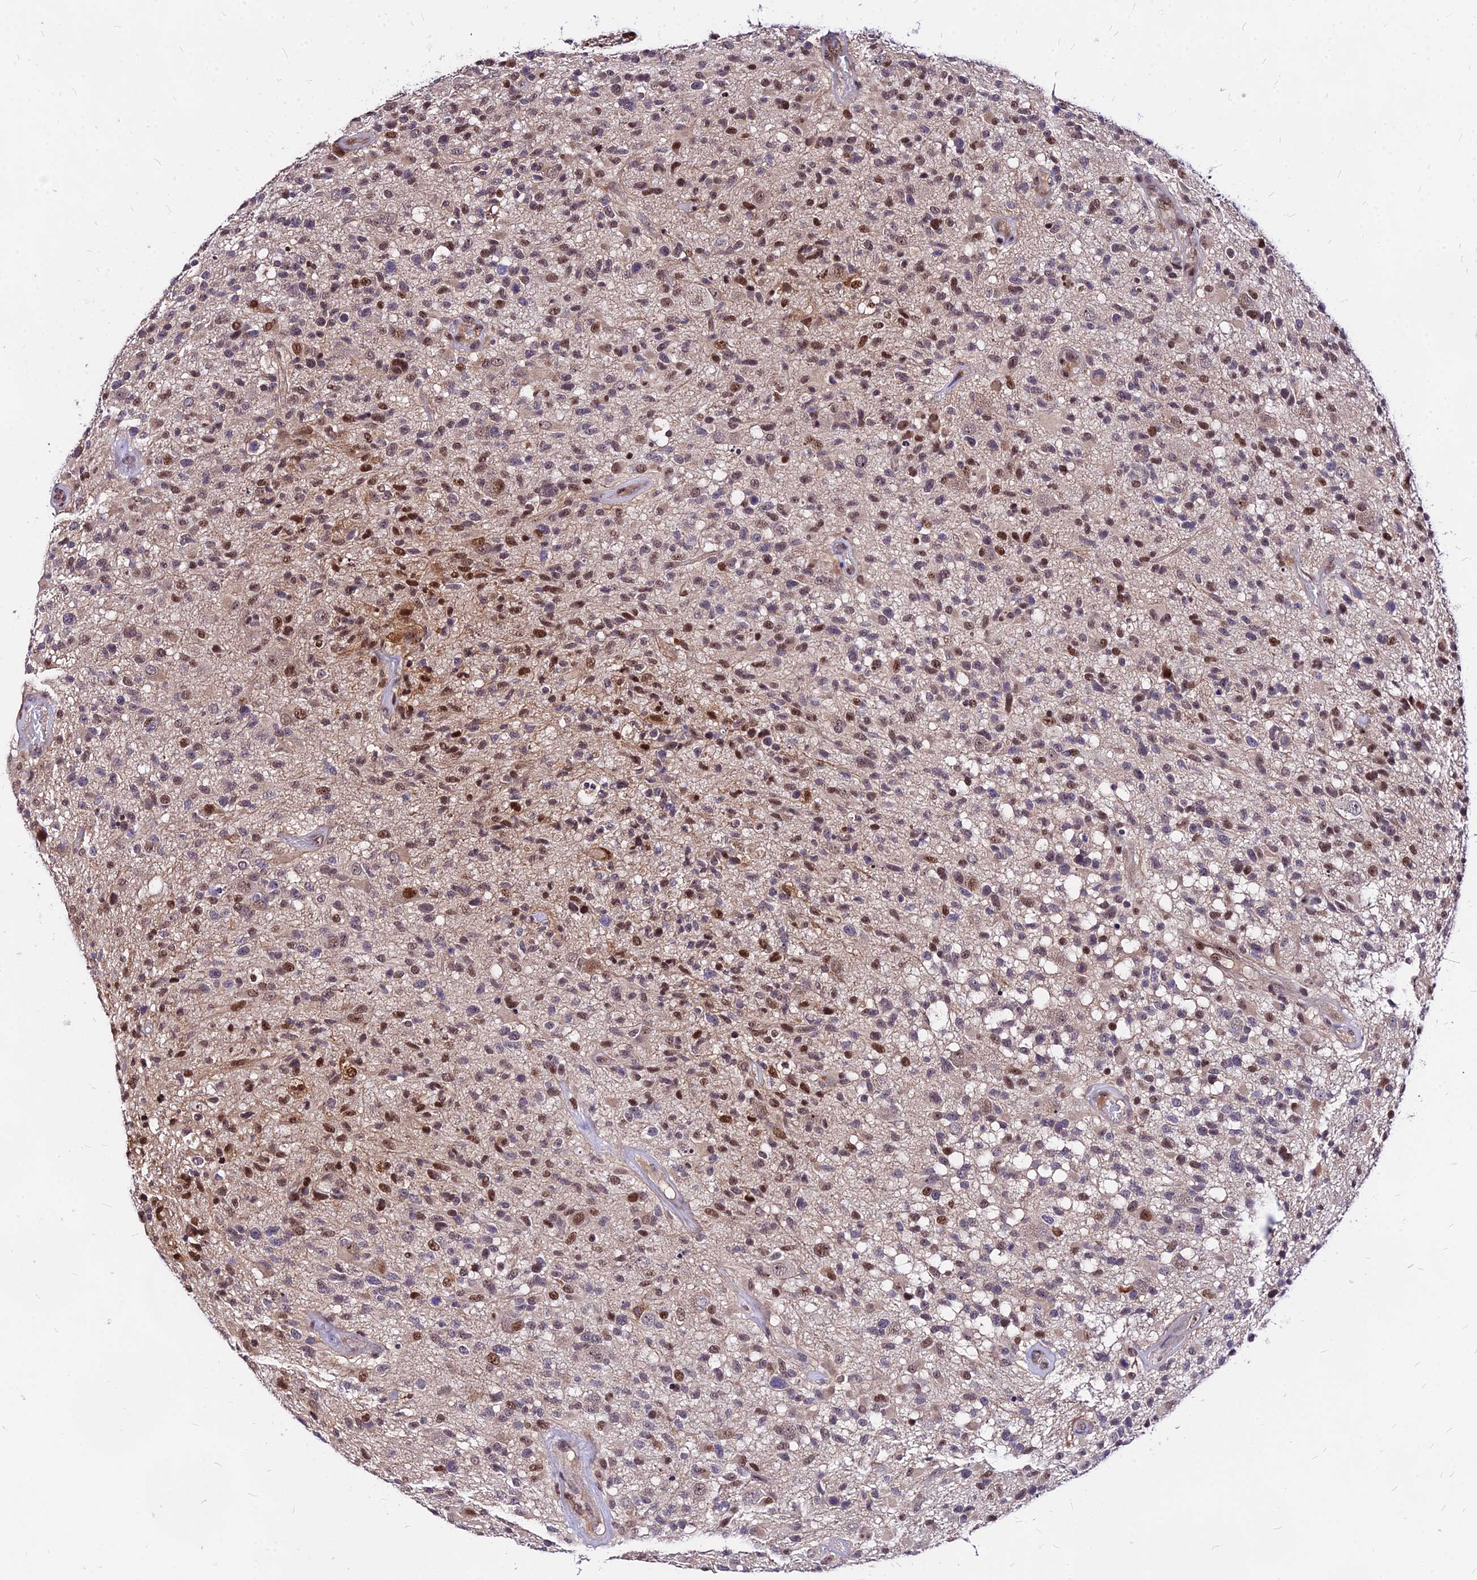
{"staining": {"intensity": "moderate", "quantity": "<25%", "location": "nuclear"}, "tissue": "glioma", "cell_type": "Tumor cells", "image_type": "cancer", "snomed": [{"axis": "morphology", "description": "Glioma, malignant, High grade"}, {"axis": "morphology", "description": "Glioblastoma, NOS"}, {"axis": "topography", "description": "Brain"}], "caption": "An immunohistochemistry histopathology image of tumor tissue is shown. Protein staining in brown shows moderate nuclear positivity in glioma within tumor cells.", "gene": "DDX55", "patient": {"sex": "male", "age": 60}}